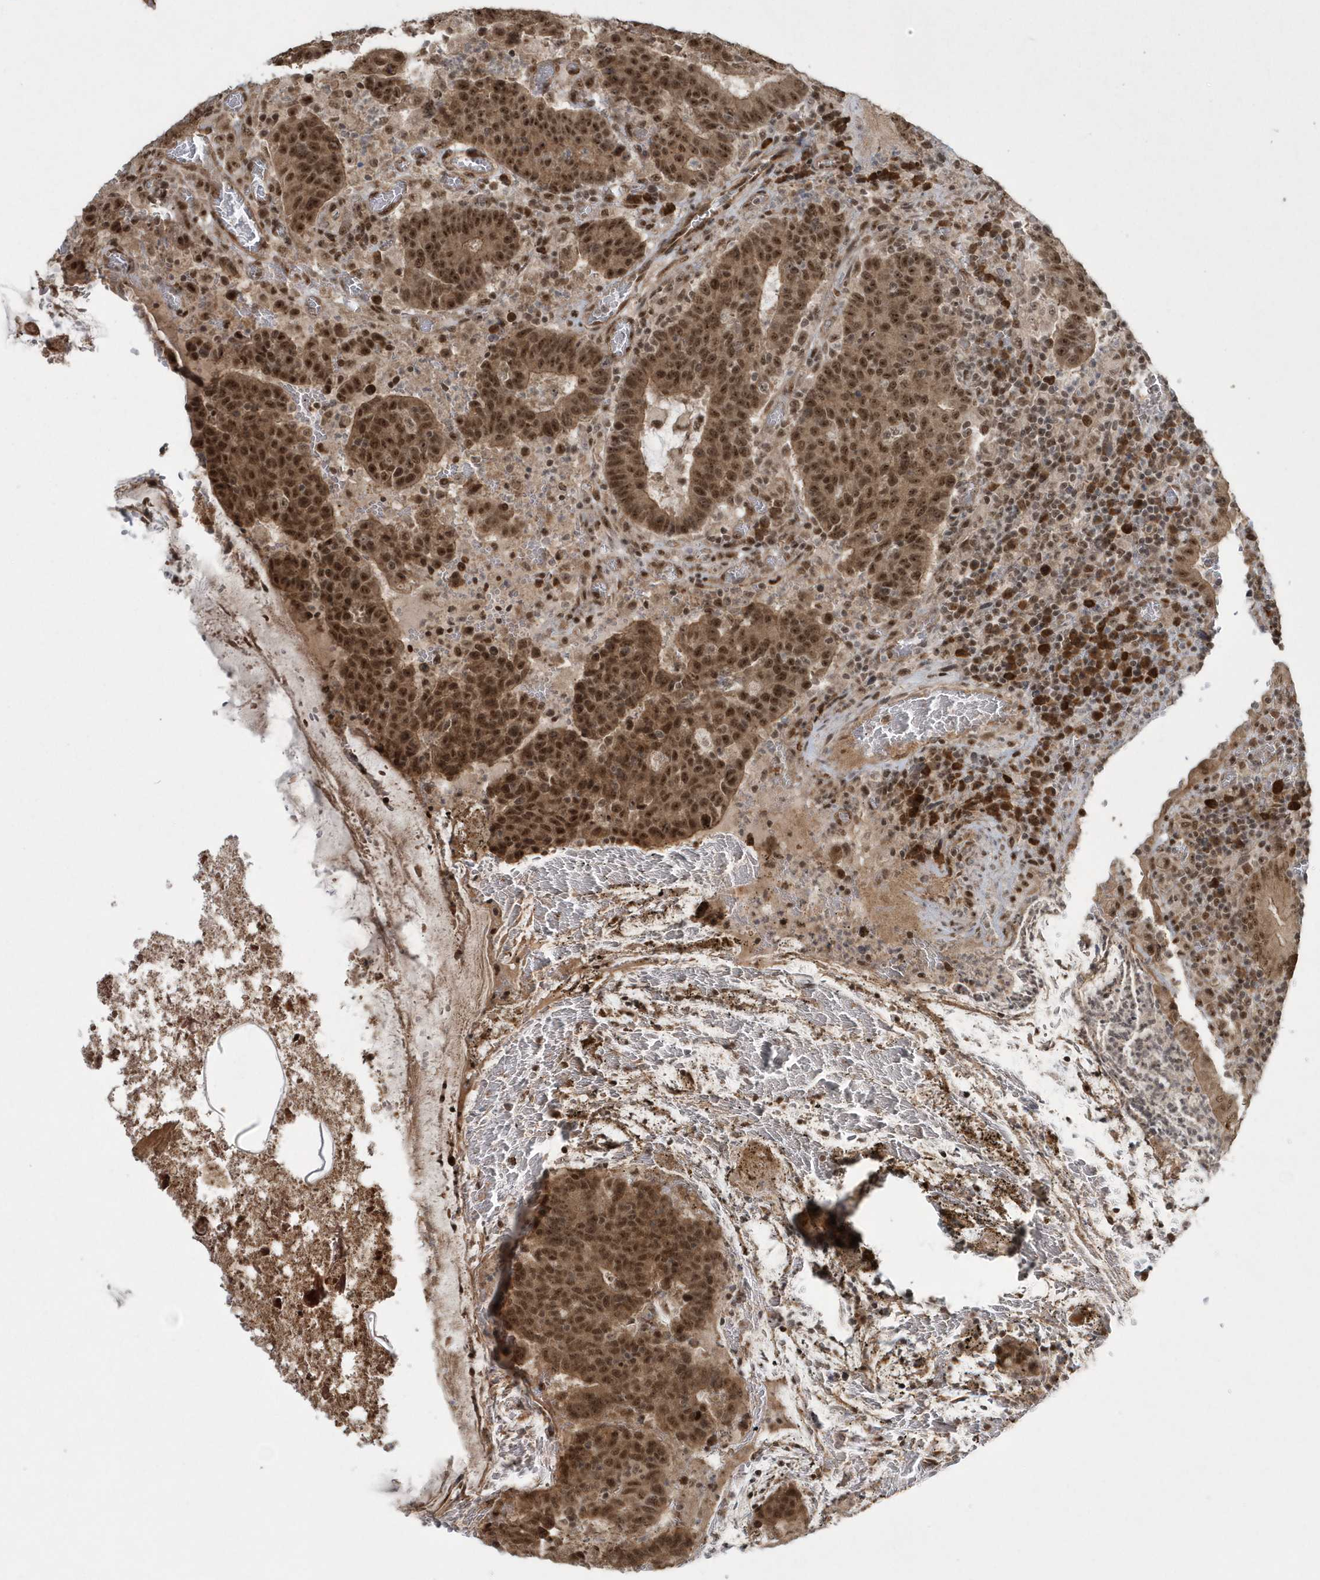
{"staining": {"intensity": "moderate", "quantity": ">75%", "location": "cytoplasmic/membranous,nuclear"}, "tissue": "colorectal cancer", "cell_type": "Tumor cells", "image_type": "cancer", "snomed": [{"axis": "morphology", "description": "Adenocarcinoma, NOS"}, {"axis": "topography", "description": "Colon"}], "caption": "The micrograph exhibits a brown stain indicating the presence of a protein in the cytoplasmic/membranous and nuclear of tumor cells in colorectal cancer (adenocarcinoma). (IHC, brightfield microscopy, high magnification).", "gene": "EPB41L4A", "patient": {"sex": "female", "age": 75}}